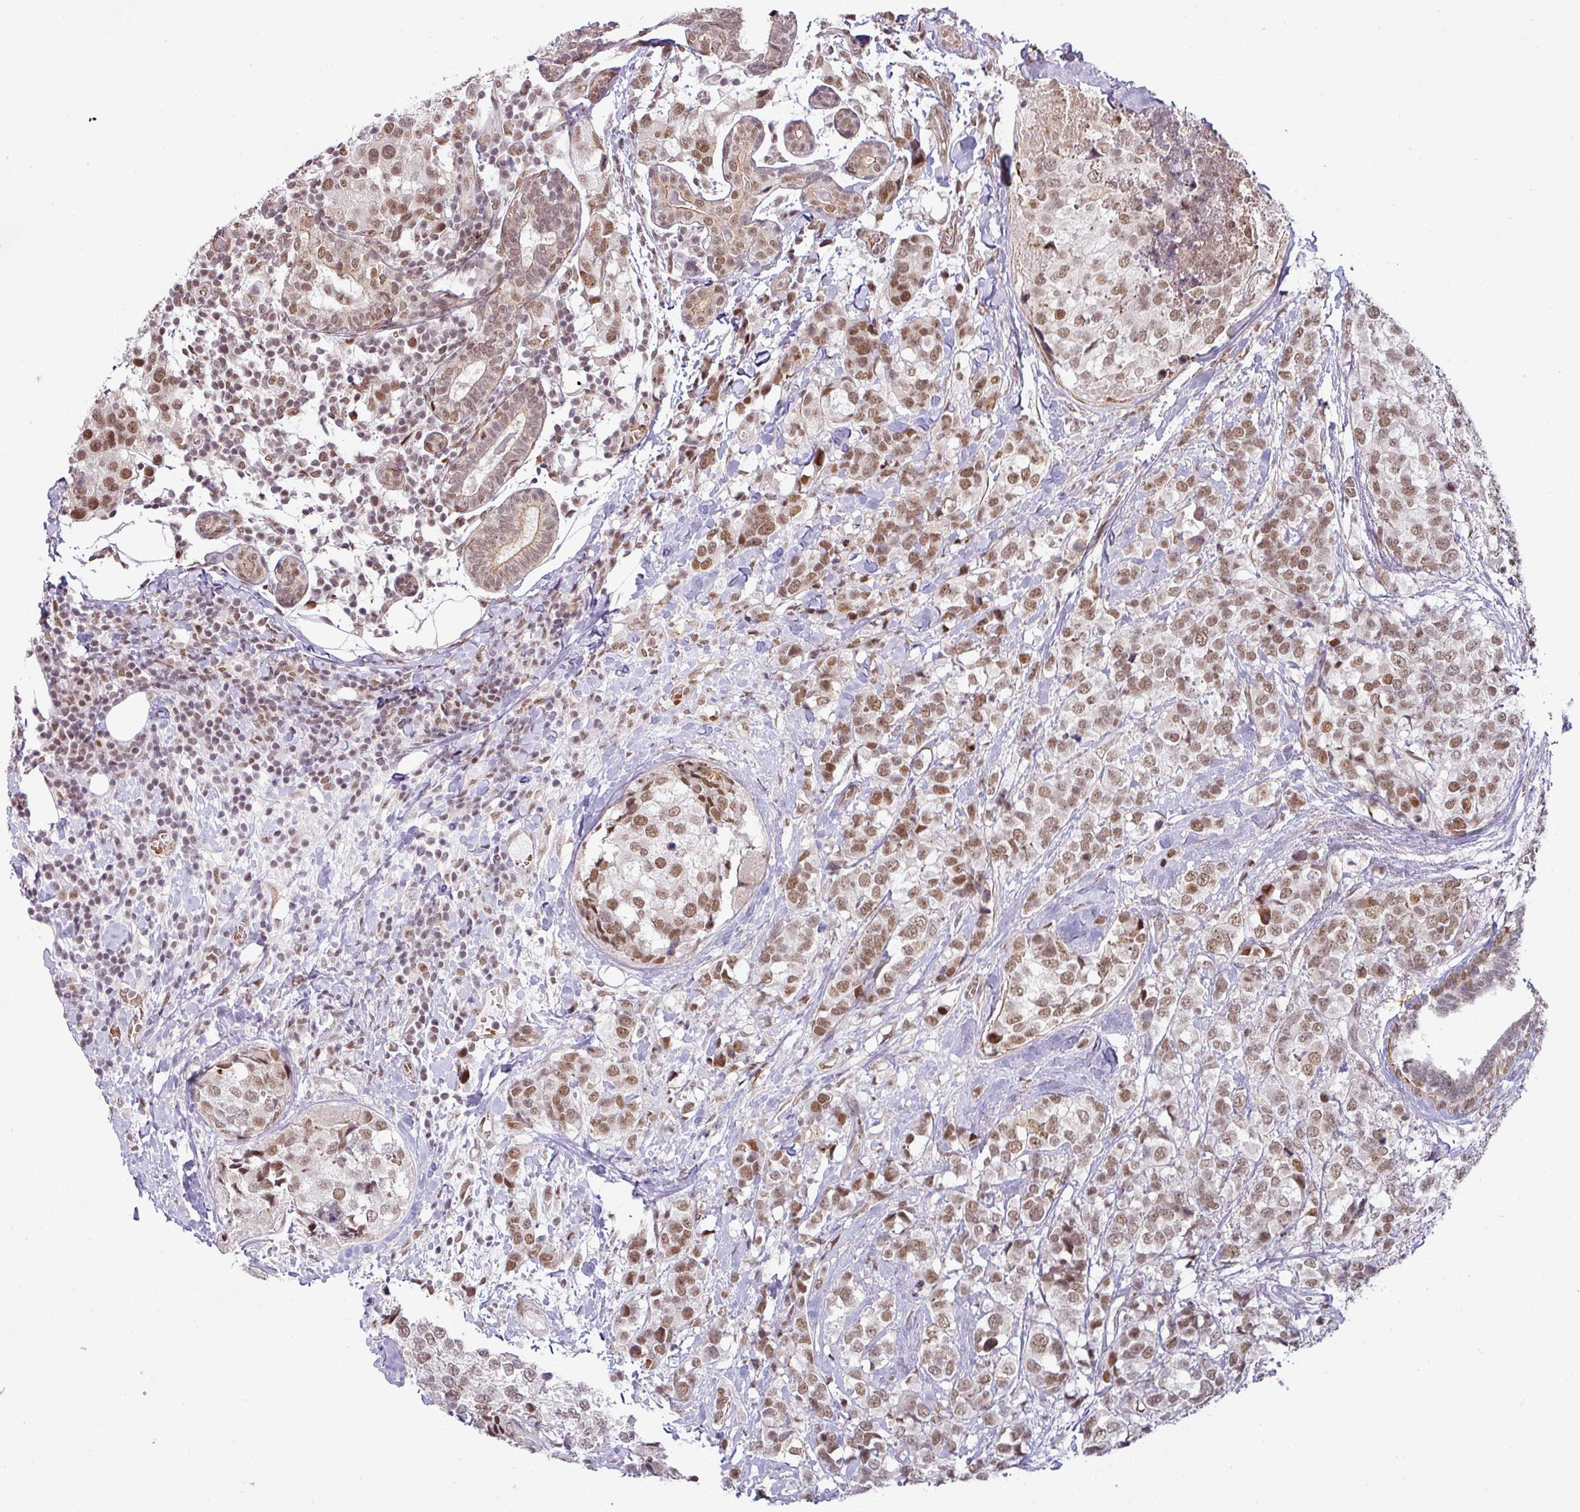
{"staining": {"intensity": "moderate", "quantity": ">75%", "location": "nuclear"}, "tissue": "breast cancer", "cell_type": "Tumor cells", "image_type": "cancer", "snomed": [{"axis": "morphology", "description": "Lobular carcinoma"}, {"axis": "topography", "description": "Breast"}], "caption": "Immunohistochemistry (IHC) of human breast cancer demonstrates medium levels of moderate nuclear positivity in about >75% of tumor cells.", "gene": "NCOA5", "patient": {"sex": "female", "age": 59}}